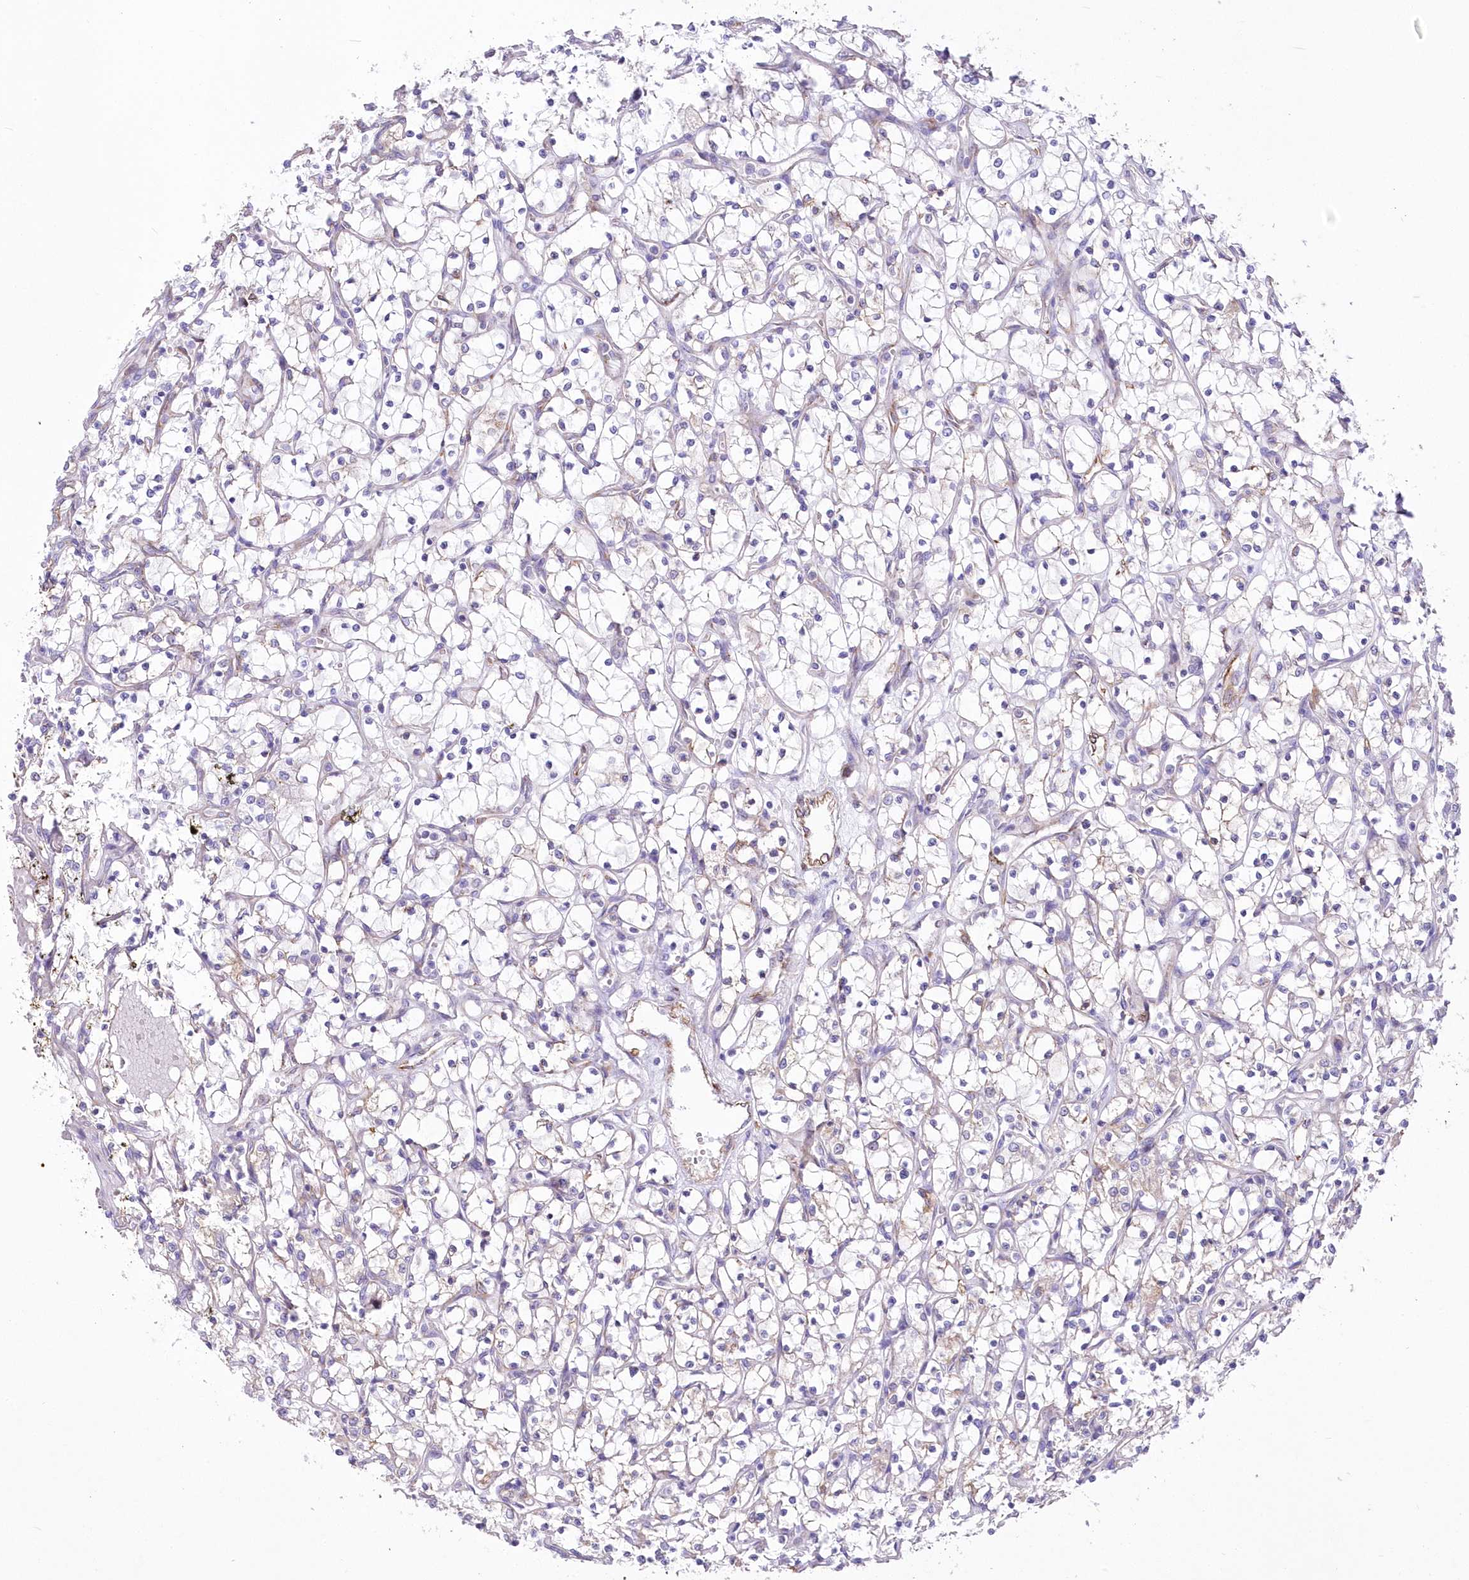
{"staining": {"intensity": "negative", "quantity": "none", "location": "none"}, "tissue": "renal cancer", "cell_type": "Tumor cells", "image_type": "cancer", "snomed": [{"axis": "morphology", "description": "Adenocarcinoma, NOS"}, {"axis": "topography", "description": "Kidney"}], "caption": "An image of renal adenocarcinoma stained for a protein exhibits no brown staining in tumor cells. The staining was performed using DAB to visualize the protein expression in brown, while the nuclei were stained in blue with hematoxylin (Magnification: 20x).", "gene": "YTHDC2", "patient": {"sex": "female", "age": 69}}